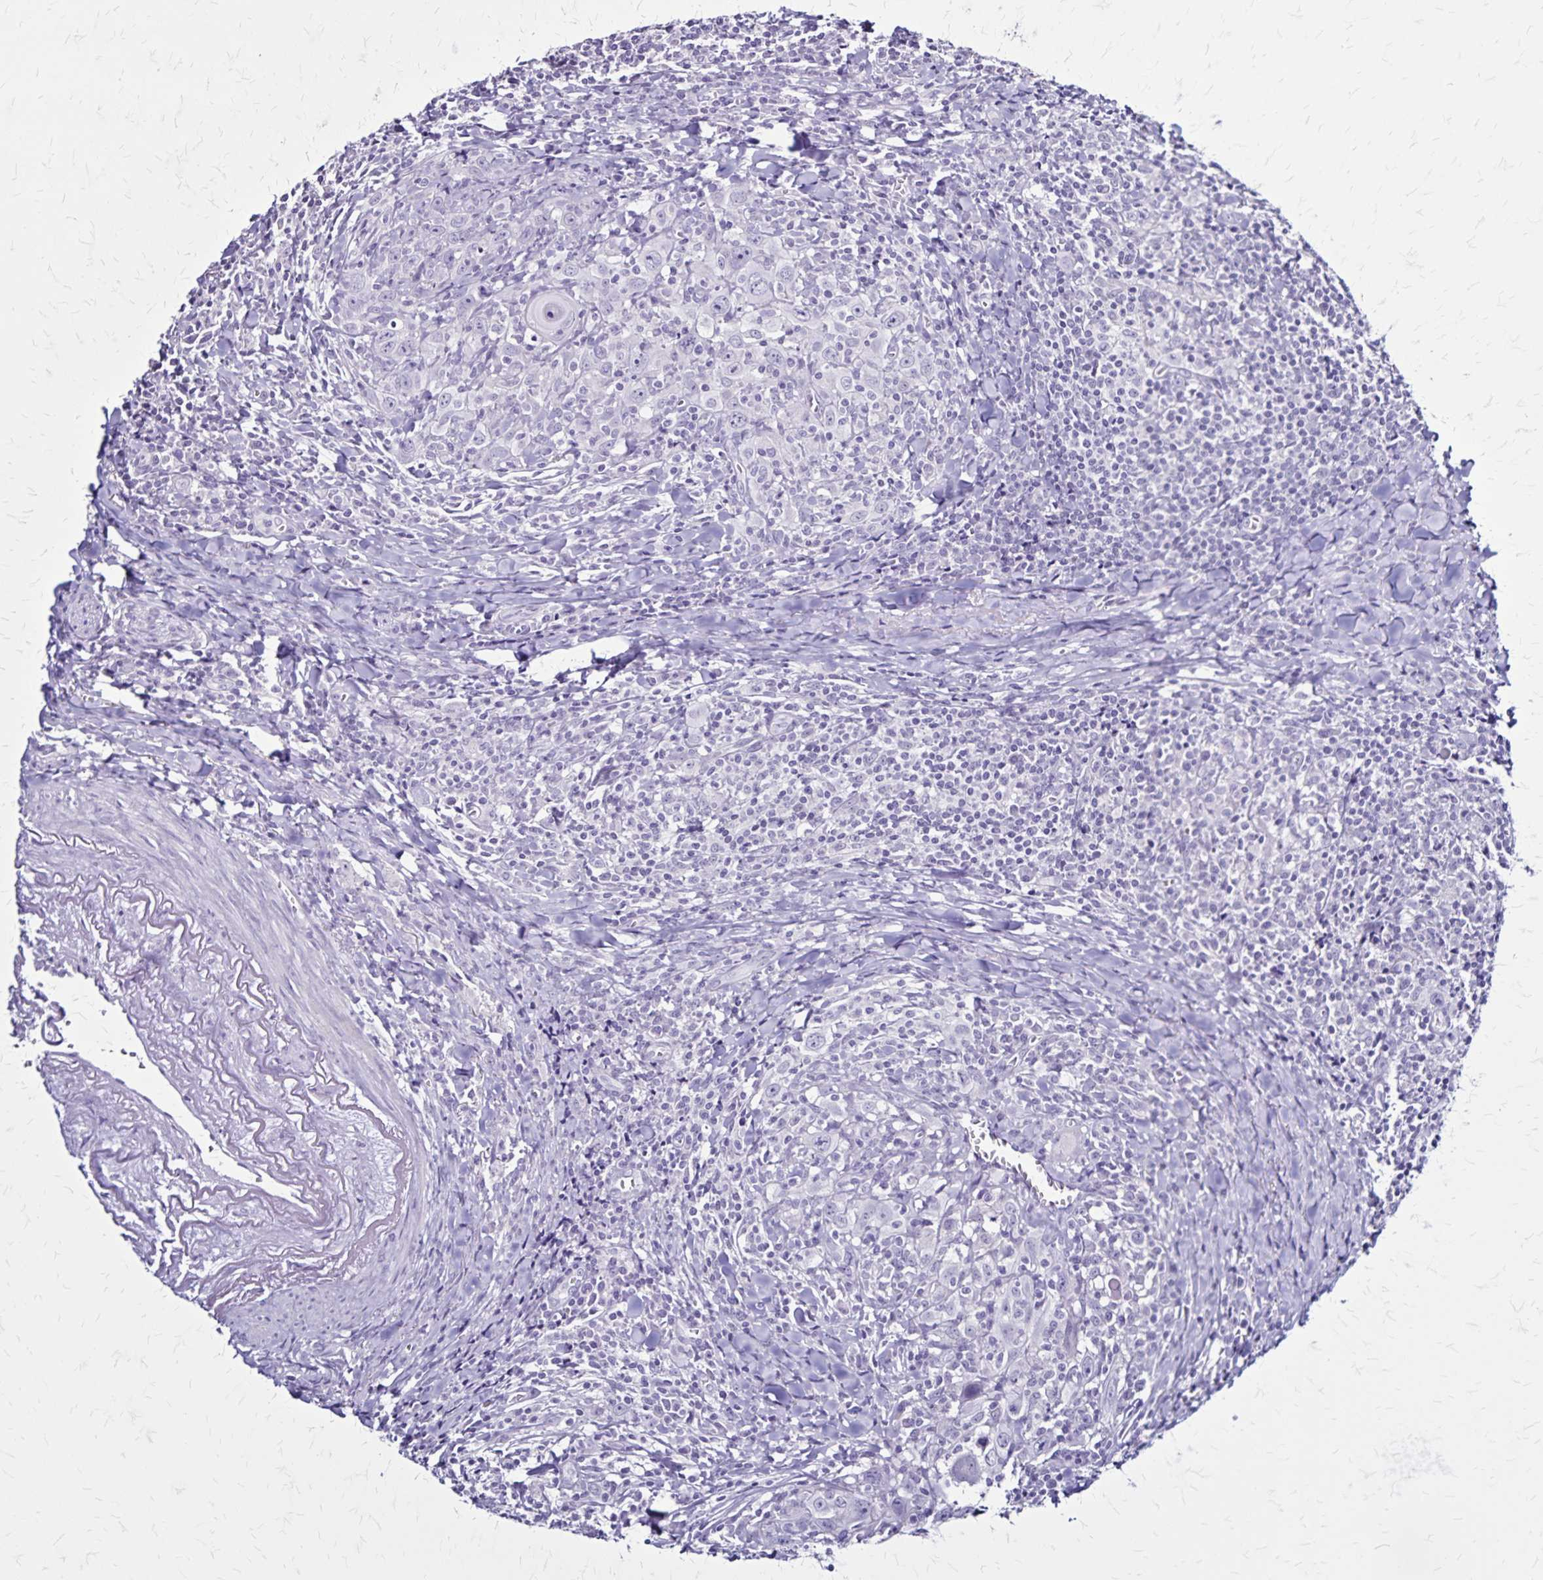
{"staining": {"intensity": "weak", "quantity": "<25%", "location": "nuclear"}, "tissue": "head and neck cancer", "cell_type": "Tumor cells", "image_type": "cancer", "snomed": [{"axis": "morphology", "description": "Squamous cell carcinoma, NOS"}, {"axis": "topography", "description": "Head-Neck"}], "caption": "The histopathology image exhibits no staining of tumor cells in squamous cell carcinoma (head and neck). (Brightfield microscopy of DAB (3,3'-diaminobenzidine) immunohistochemistry at high magnification).", "gene": "PLXNA4", "patient": {"sex": "female", "age": 95}}